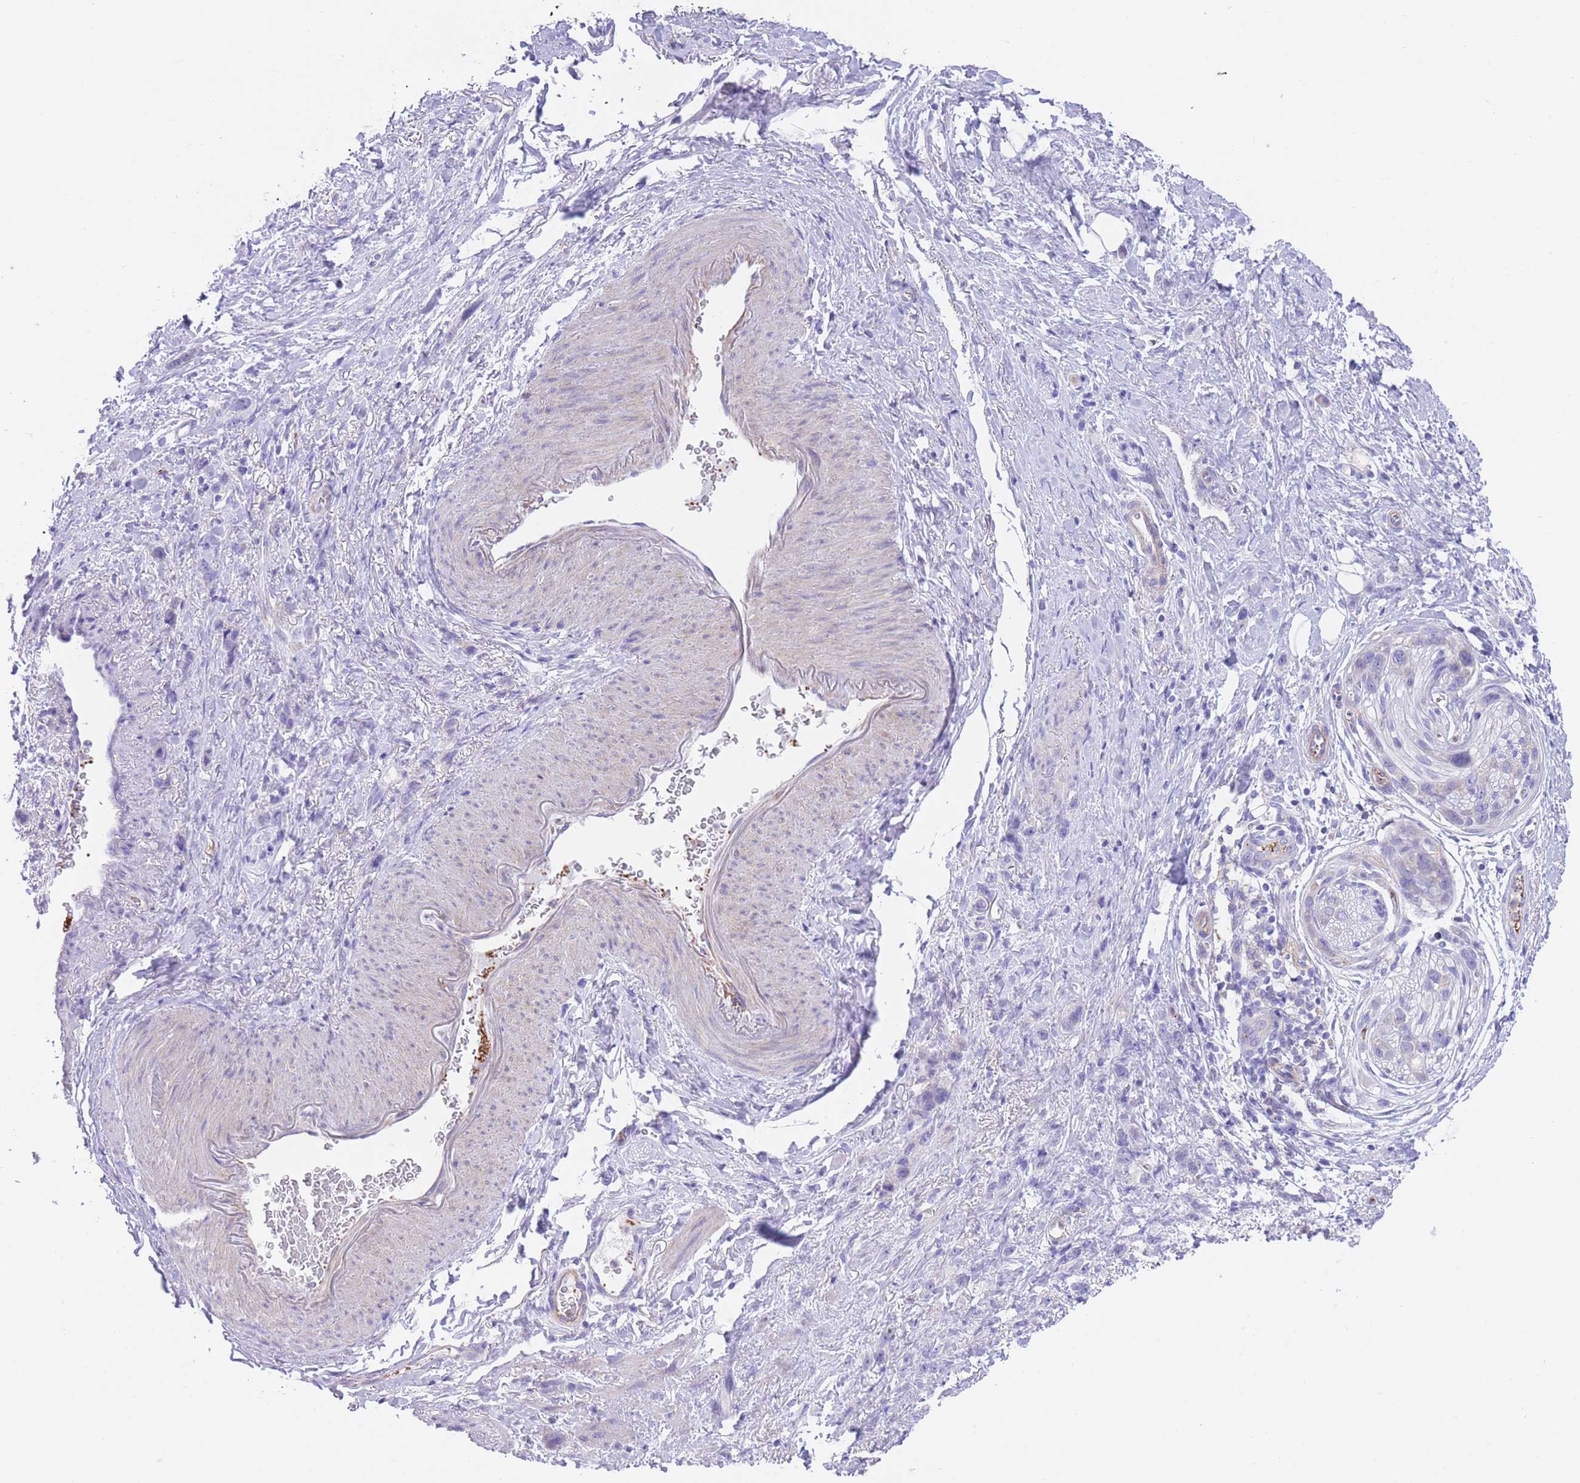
{"staining": {"intensity": "negative", "quantity": "none", "location": "none"}, "tissue": "stomach cancer", "cell_type": "Tumor cells", "image_type": "cancer", "snomed": [{"axis": "morphology", "description": "Adenocarcinoma, NOS"}, {"axis": "topography", "description": "Stomach"}], "caption": "An image of adenocarcinoma (stomach) stained for a protein reveals no brown staining in tumor cells. The staining was performed using DAB to visualize the protein expression in brown, while the nuclei were stained in blue with hematoxylin (Magnification: 20x).", "gene": "LDB3", "patient": {"sex": "female", "age": 65}}